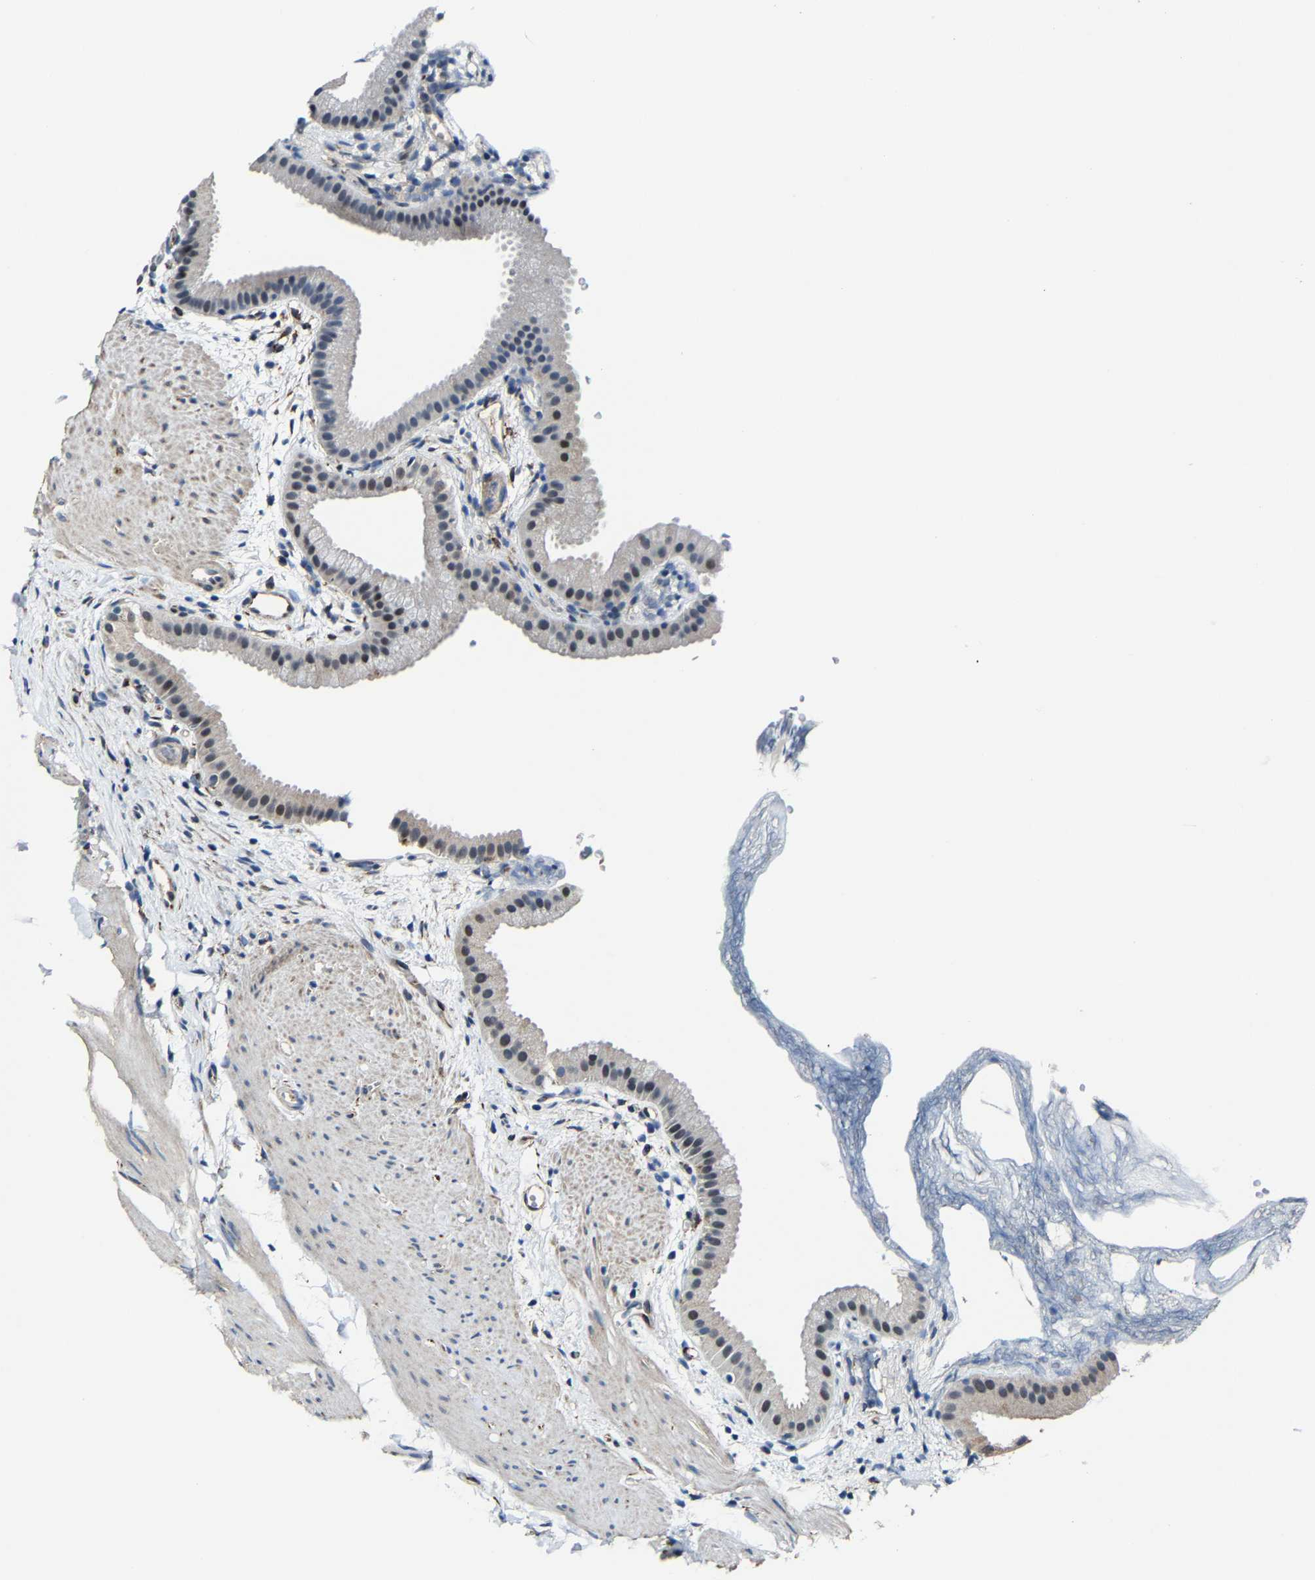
{"staining": {"intensity": "moderate", "quantity": "25%-75%", "location": "nuclear"}, "tissue": "gallbladder", "cell_type": "Glandular cells", "image_type": "normal", "snomed": [{"axis": "morphology", "description": "Normal tissue, NOS"}, {"axis": "topography", "description": "Gallbladder"}], "caption": "Gallbladder stained with a brown dye exhibits moderate nuclear positive expression in about 25%-75% of glandular cells.", "gene": "METTL1", "patient": {"sex": "female", "age": 64}}